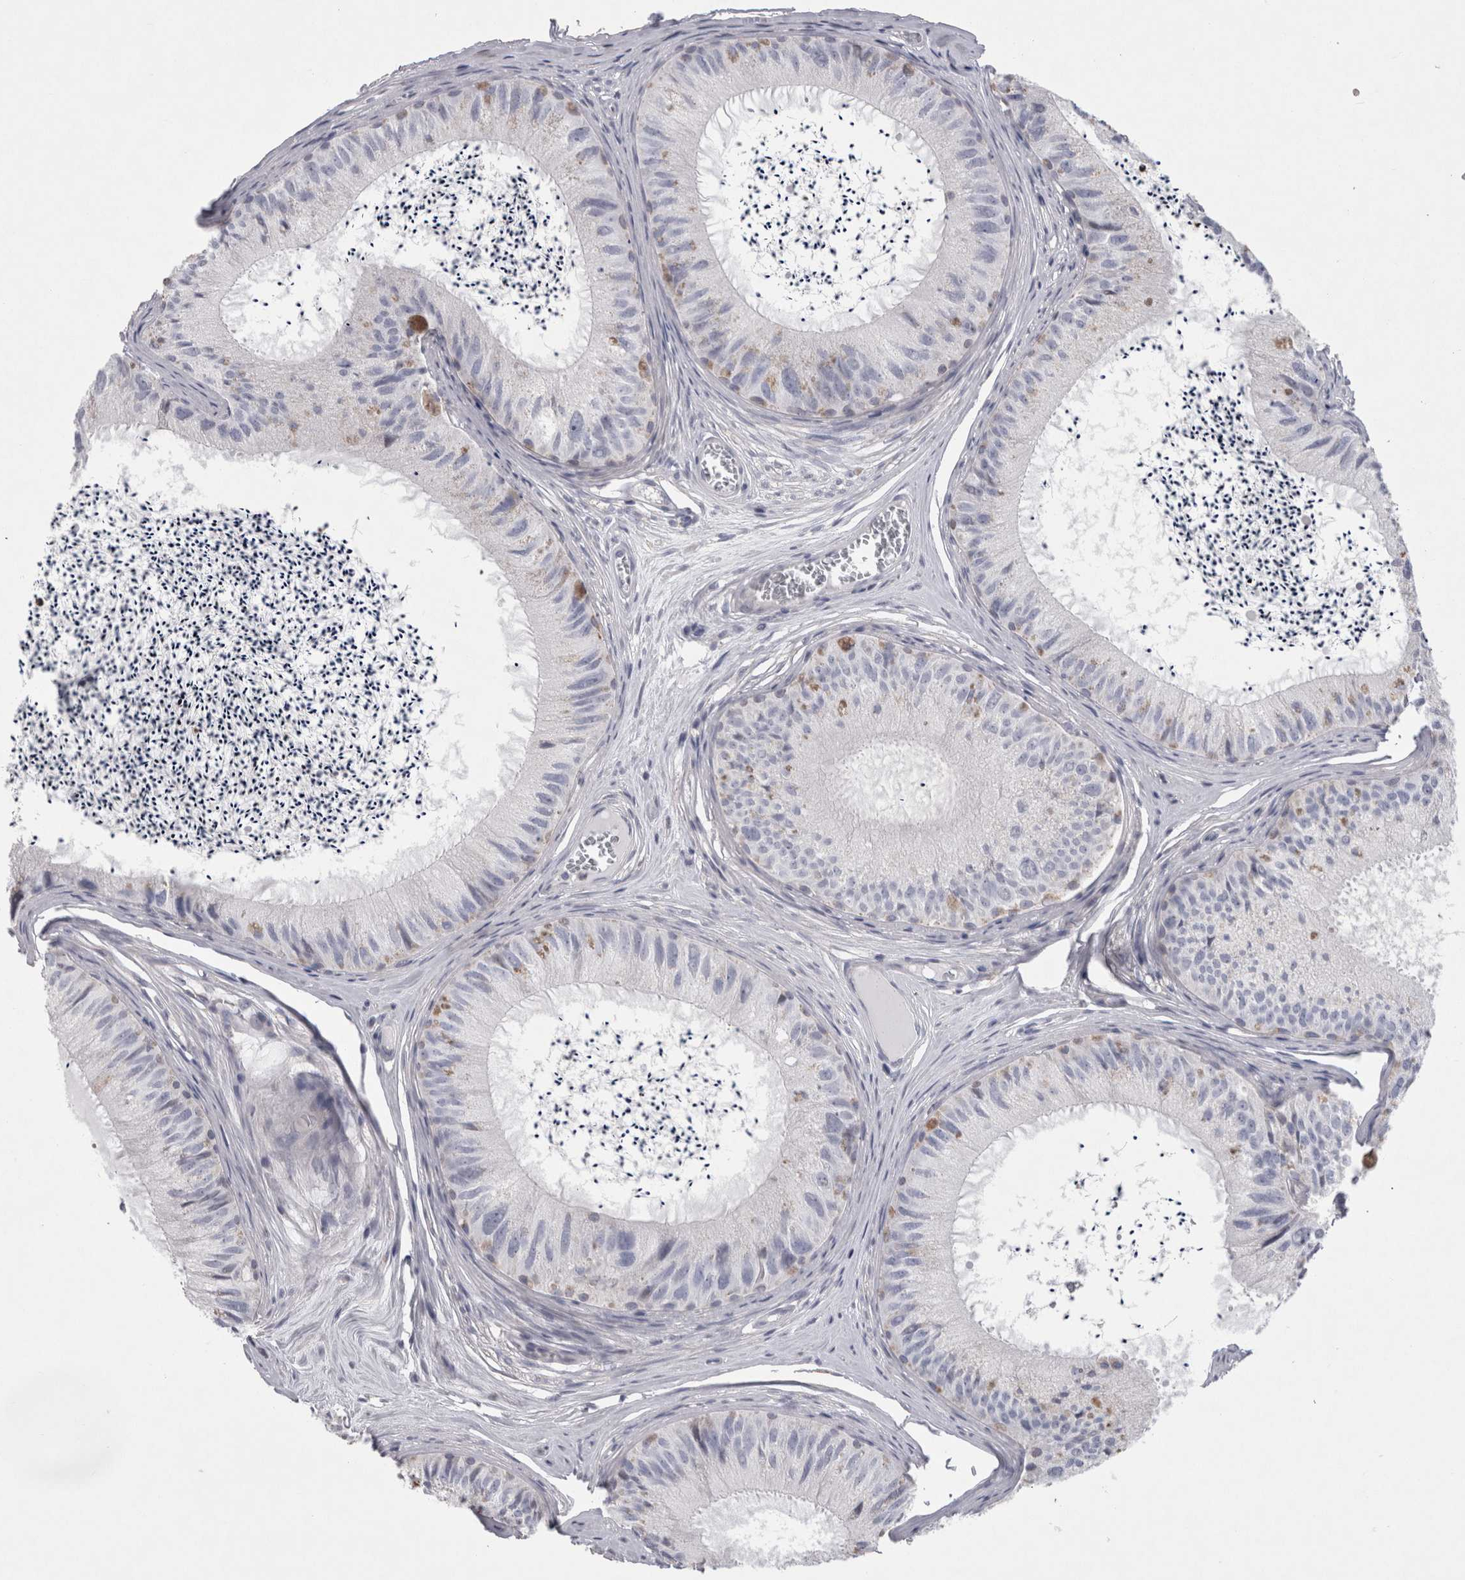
{"staining": {"intensity": "moderate", "quantity": "<25%", "location": "cytoplasmic/membranous"}, "tissue": "epididymis", "cell_type": "Glandular cells", "image_type": "normal", "snomed": [{"axis": "morphology", "description": "Normal tissue, NOS"}, {"axis": "topography", "description": "Epididymis"}], "caption": "Glandular cells show low levels of moderate cytoplasmic/membranous positivity in about <25% of cells in normal human epididymis. Nuclei are stained in blue.", "gene": "AGMAT", "patient": {"sex": "male", "age": 79}}